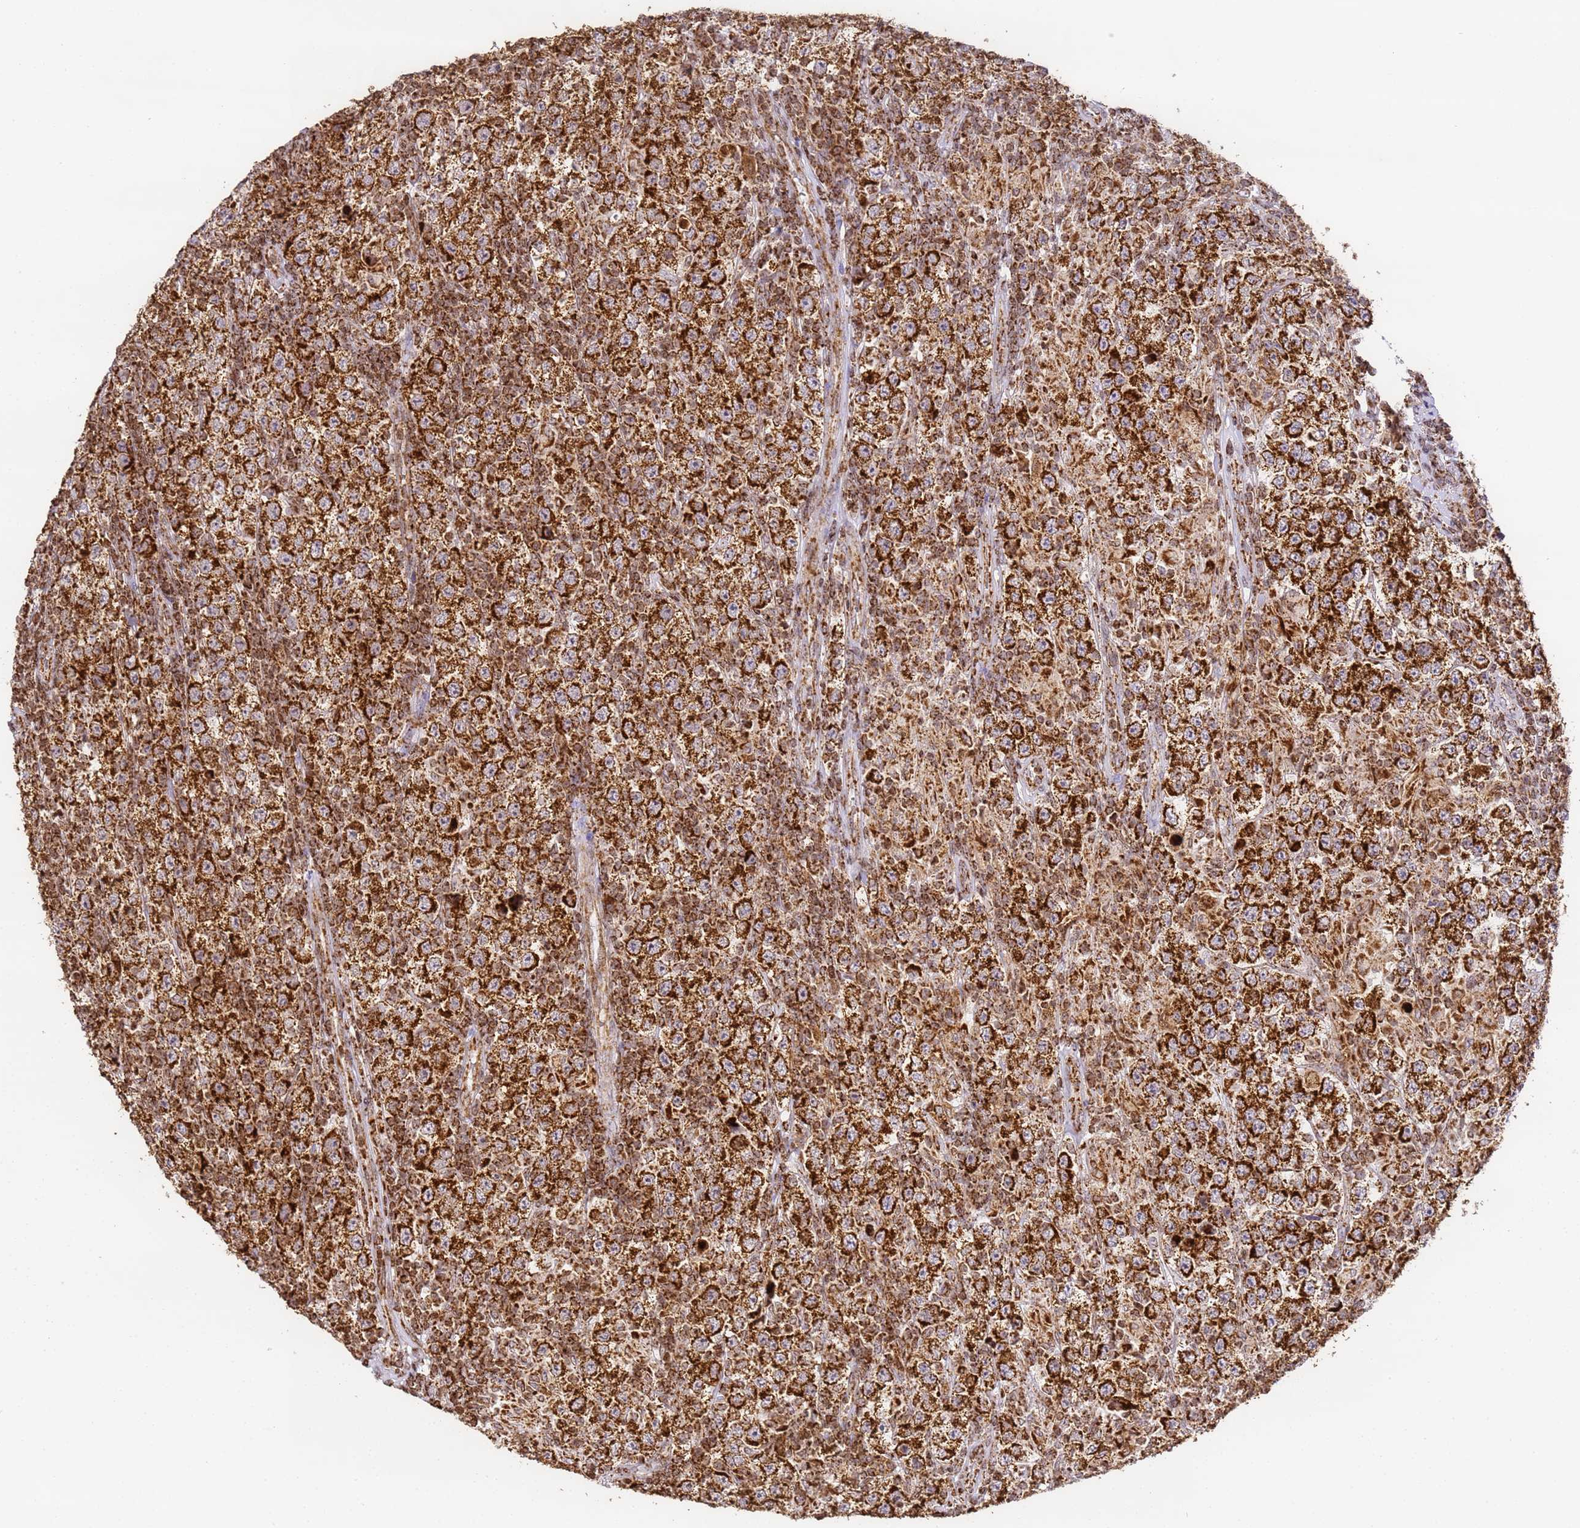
{"staining": {"intensity": "strong", "quantity": ">75%", "location": "cytoplasmic/membranous"}, "tissue": "testis cancer", "cell_type": "Tumor cells", "image_type": "cancer", "snomed": [{"axis": "morphology", "description": "Normal tissue, NOS"}, {"axis": "morphology", "description": "Urothelial carcinoma, High grade"}, {"axis": "morphology", "description": "Seminoma, NOS"}, {"axis": "morphology", "description": "Carcinoma, Embryonal, NOS"}, {"axis": "topography", "description": "Urinary bladder"}, {"axis": "topography", "description": "Testis"}], "caption": "Brown immunohistochemical staining in testis cancer exhibits strong cytoplasmic/membranous expression in approximately >75% of tumor cells.", "gene": "HSPE1", "patient": {"sex": "male", "age": 41}}